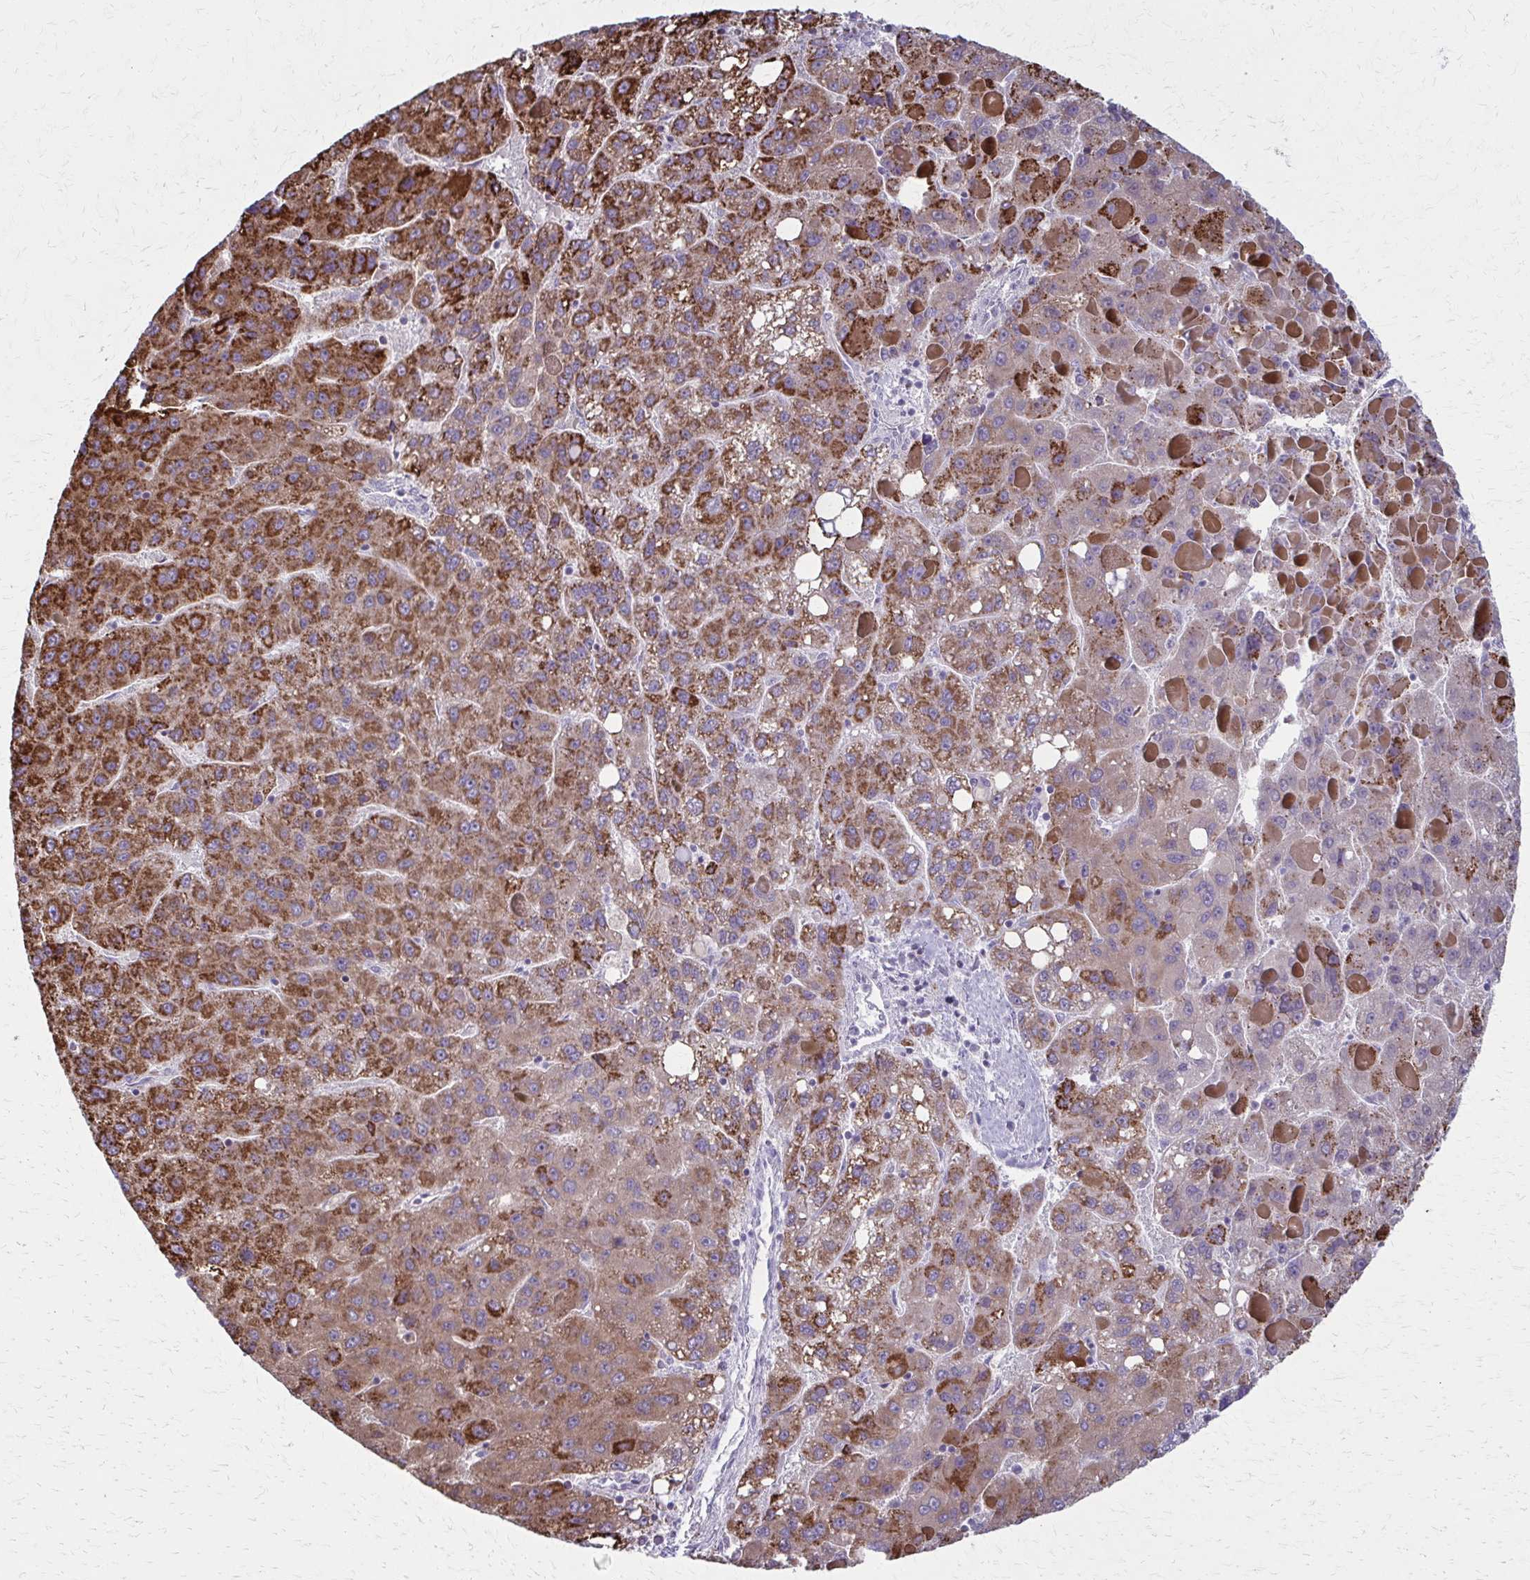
{"staining": {"intensity": "moderate", "quantity": ">75%", "location": "cytoplasmic/membranous"}, "tissue": "liver cancer", "cell_type": "Tumor cells", "image_type": "cancer", "snomed": [{"axis": "morphology", "description": "Carcinoma, Hepatocellular, NOS"}, {"axis": "topography", "description": "Liver"}], "caption": "This histopathology image reveals IHC staining of liver cancer, with medium moderate cytoplasmic/membranous positivity in about >75% of tumor cells.", "gene": "TVP23A", "patient": {"sex": "female", "age": 82}}